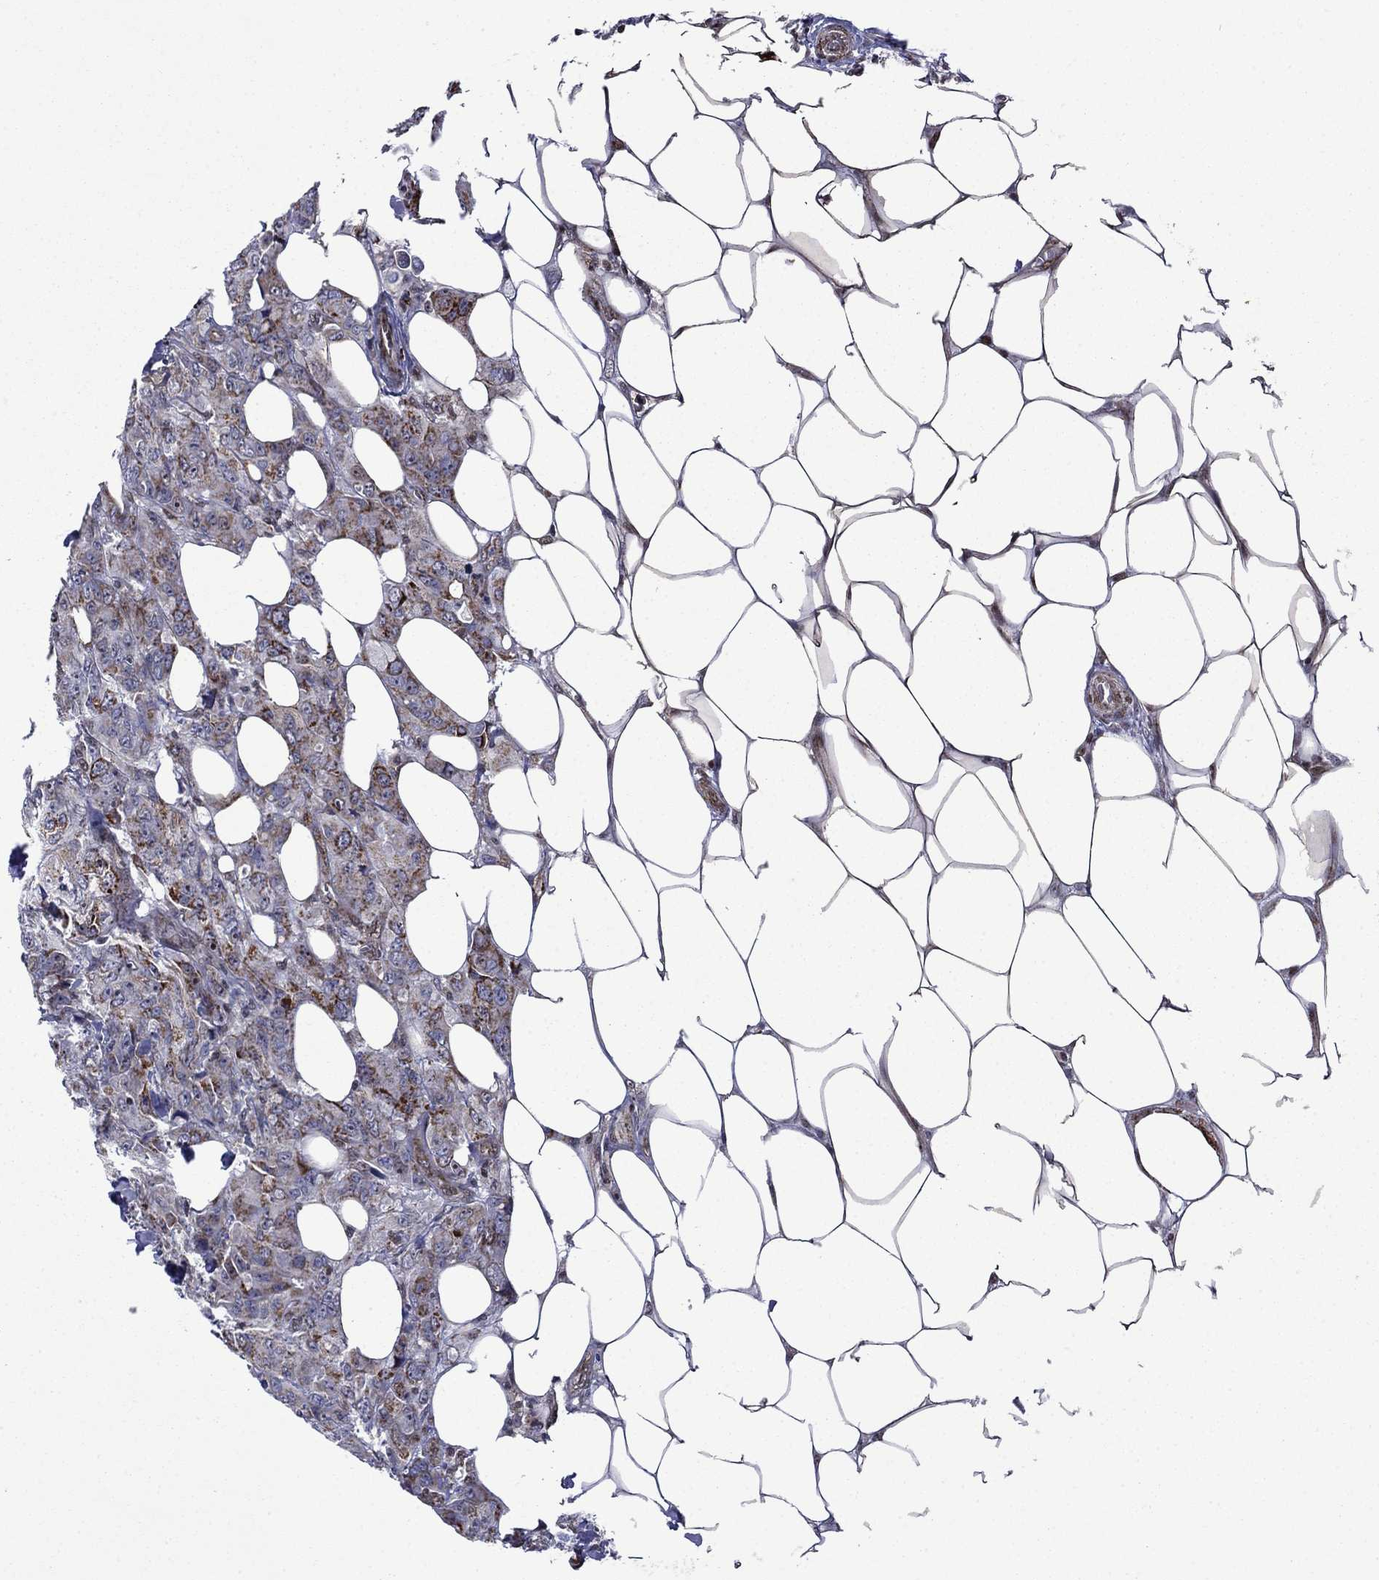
{"staining": {"intensity": "moderate", "quantity": "25%-75%", "location": "nuclear"}, "tissue": "breast cancer", "cell_type": "Tumor cells", "image_type": "cancer", "snomed": [{"axis": "morphology", "description": "Duct carcinoma"}, {"axis": "topography", "description": "Breast"}], "caption": "Human intraductal carcinoma (breast) stained with a brown dye displays moderate nuclear positive staining in approximately 25%-75% of tumor cells.", "gene": "SURF2", "patient": {"sex": "female", "age": 43}}